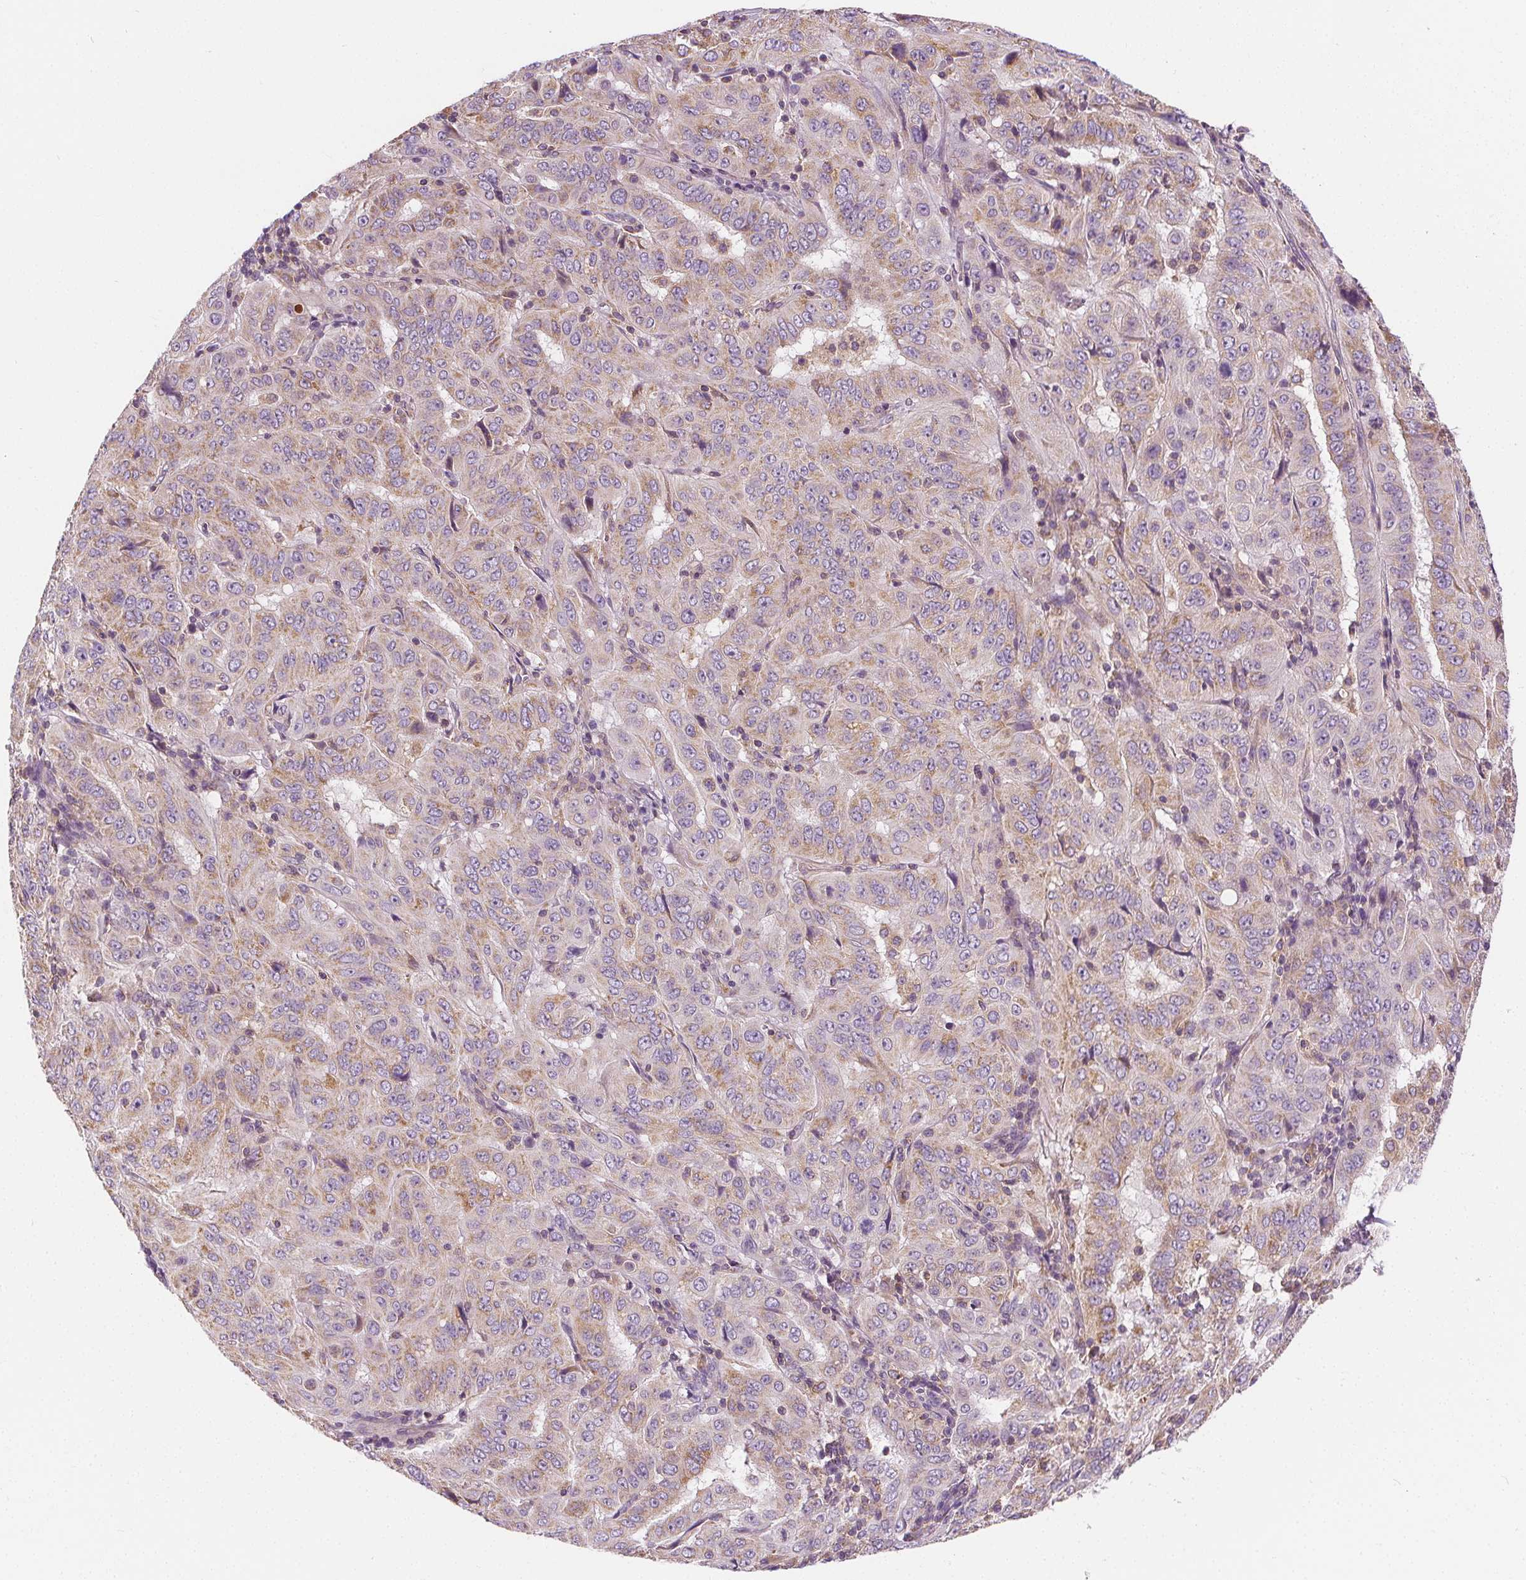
{"staining": {"intensity": "weak", "quantity": "<25%", "location": "cytoplasmic/membranous"}, "tissue": "pancreatic cancer", "cell_type": "Tumor cells", "image_type": "cancer", "snomed": [{"axis": "morphology", "description": "Adenocarcinoma, NOS"}, {"axis": "topography", "description": "Pancreas"}], "caption": "The IHC micrograph has no significant positivity in tumor cells of pancreatic cancer tissue. (DAB IHC with hematoxylin counter stain).", "gene": "RAB20", "patient": {"sex": "male", "age": 63}}